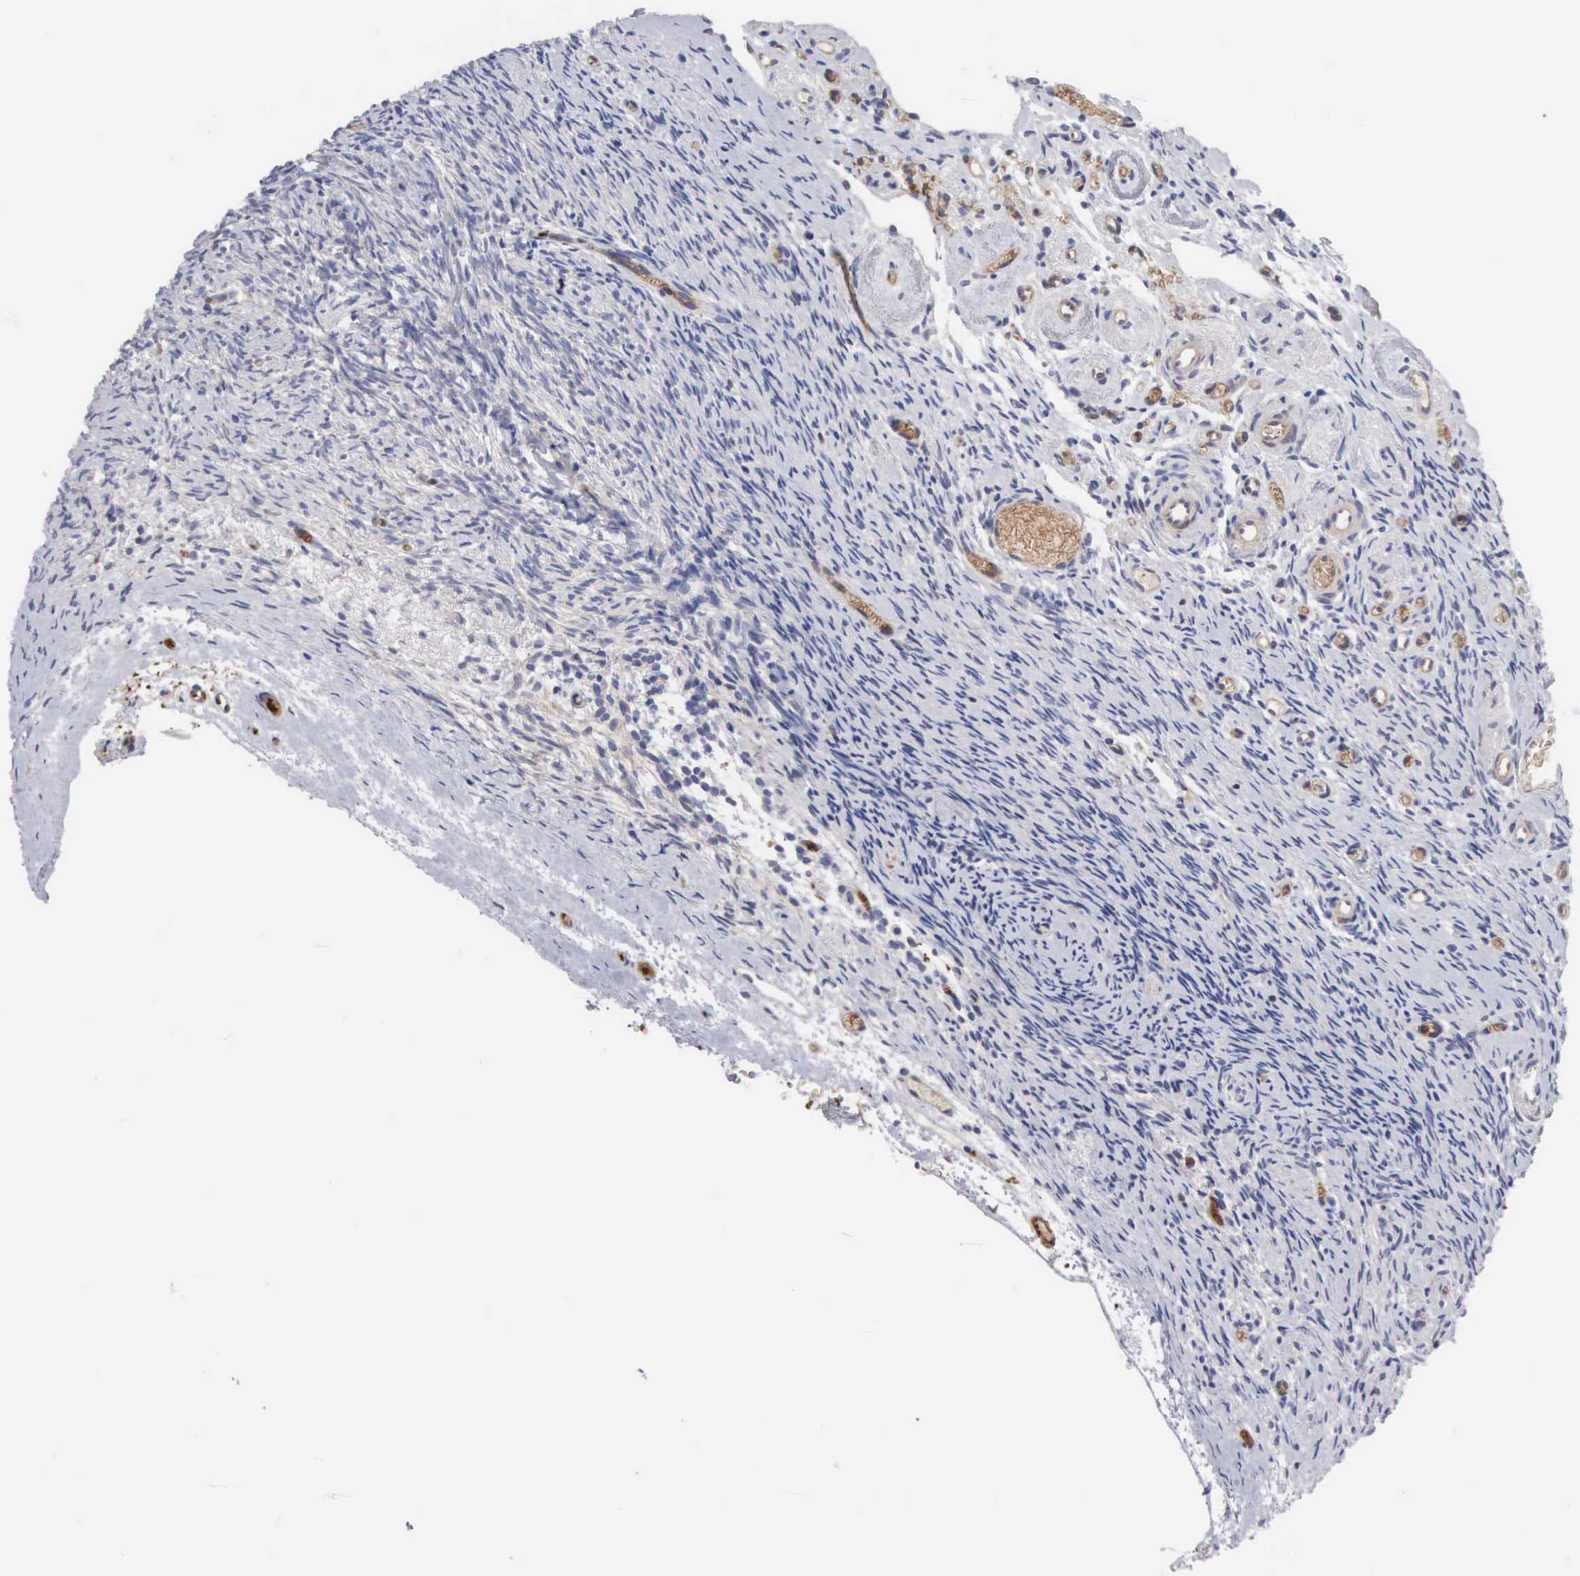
{"staining": {"intensity": "negative", "quantity": "none", "location": "none"}, "tissue": "ovary", "cell_type": "Ovarian stroma cells", "image_type": "normal", "snomed": [{"axis": "morphology", "description": "Normal tissue, NOS"}, {"axis": "topography", "description": "Ovary"}], "caption": "IHC micrograph of unremarkable human ovary stained for a protein (brown), which demonstrates no positivity in ovarian stroma cells.", "gene": "INF2", "patient": {"sex": "female", "age": 78}}